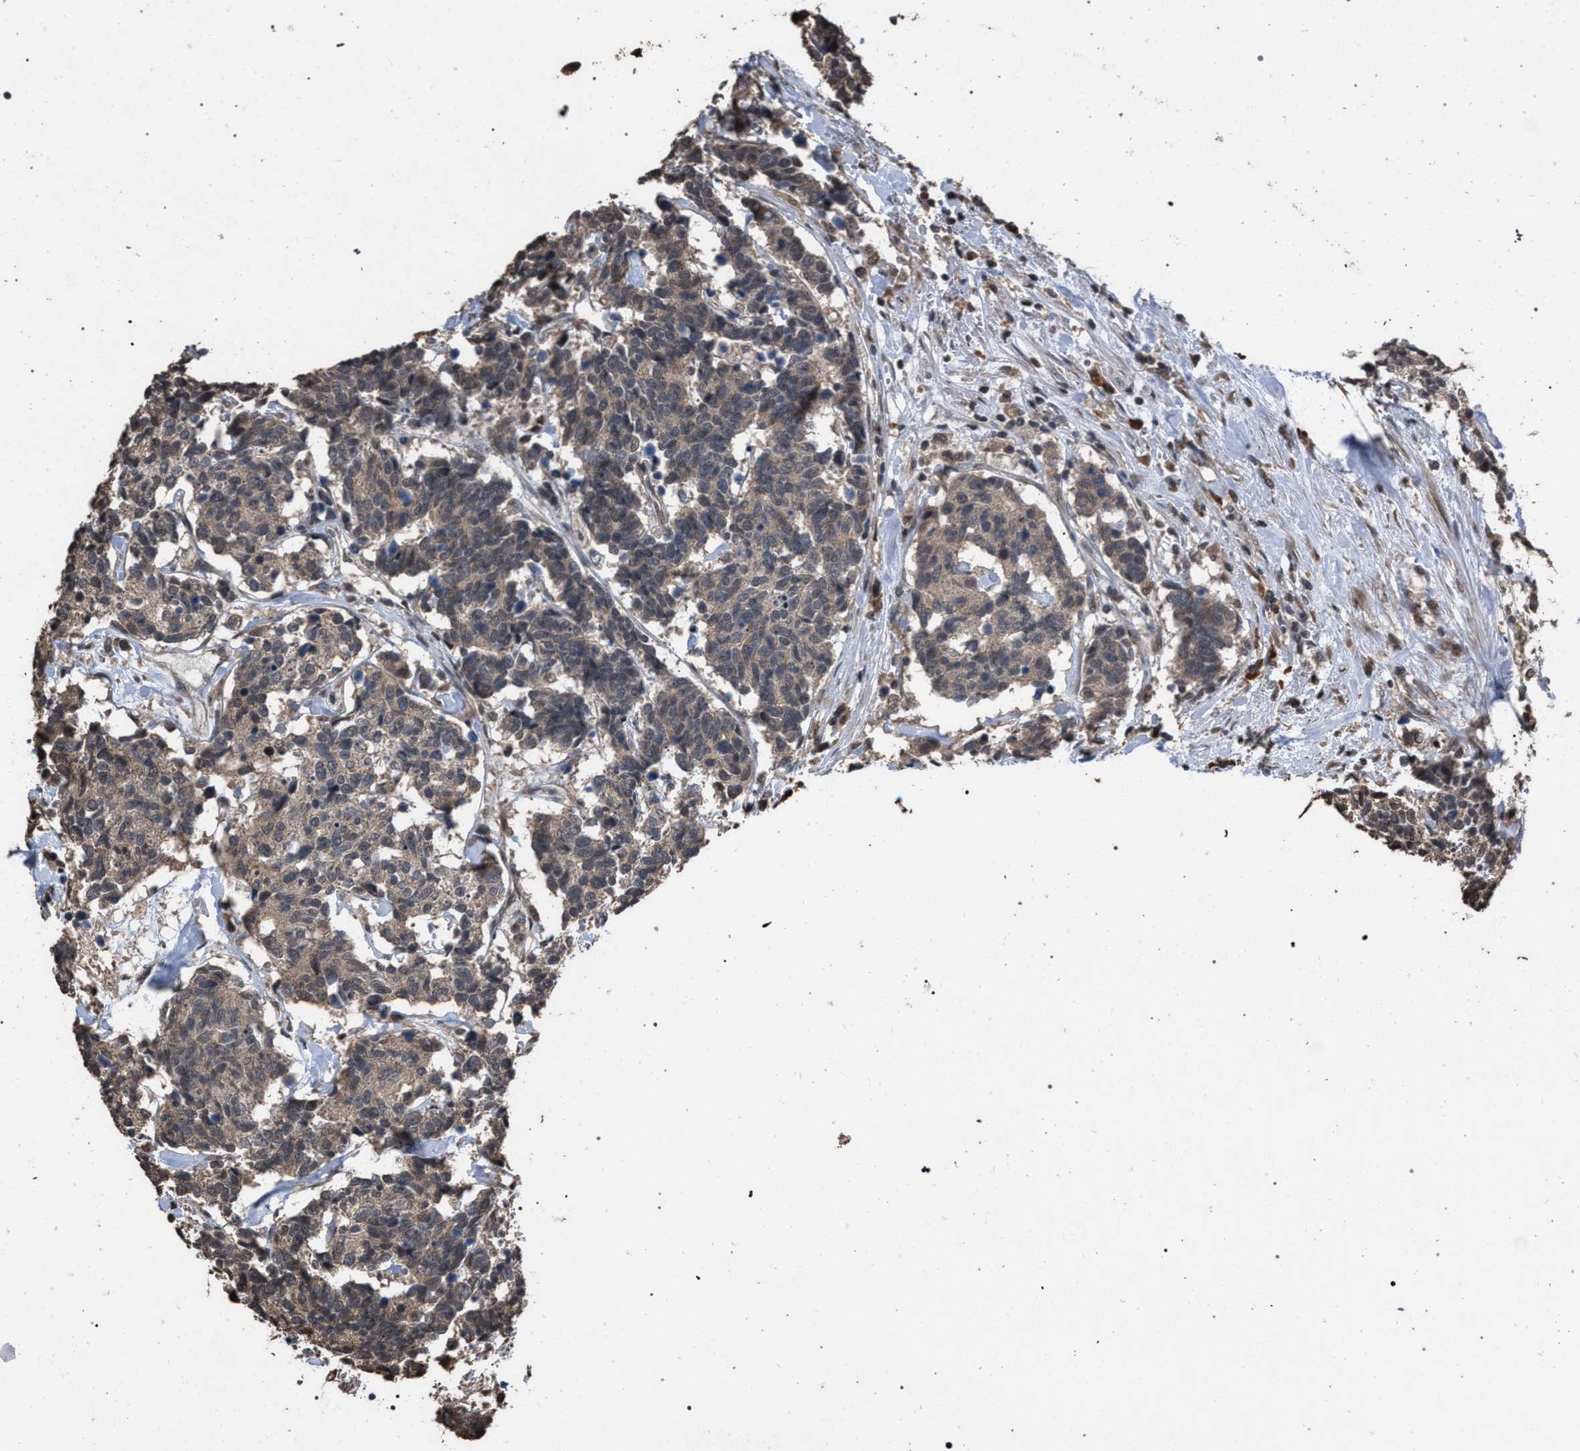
{"staining": {"intensity": "weak", "quantity": ">75%", "location": "cytoplasmic/membranous"}, "tissue": "carcinoid", "cell_type": "Tumor cells", "image_type": "cancer", "snomed": [{"axis": "morphology", "description": "Carcinoma, NOS"}, {"axis": "morphology", "description": "Carcinoid, malignant, NOS"}, {"axis": "topography", "description": "Urinary bladder"}], "caption": "A photomicrograph of human carcinoid (malignant) stained for a protein displays weak cytoplasmic/membranous brown staining in tumor cells.", "gene": "NAA35", "patient": {"sex": "male", "age": 57}}